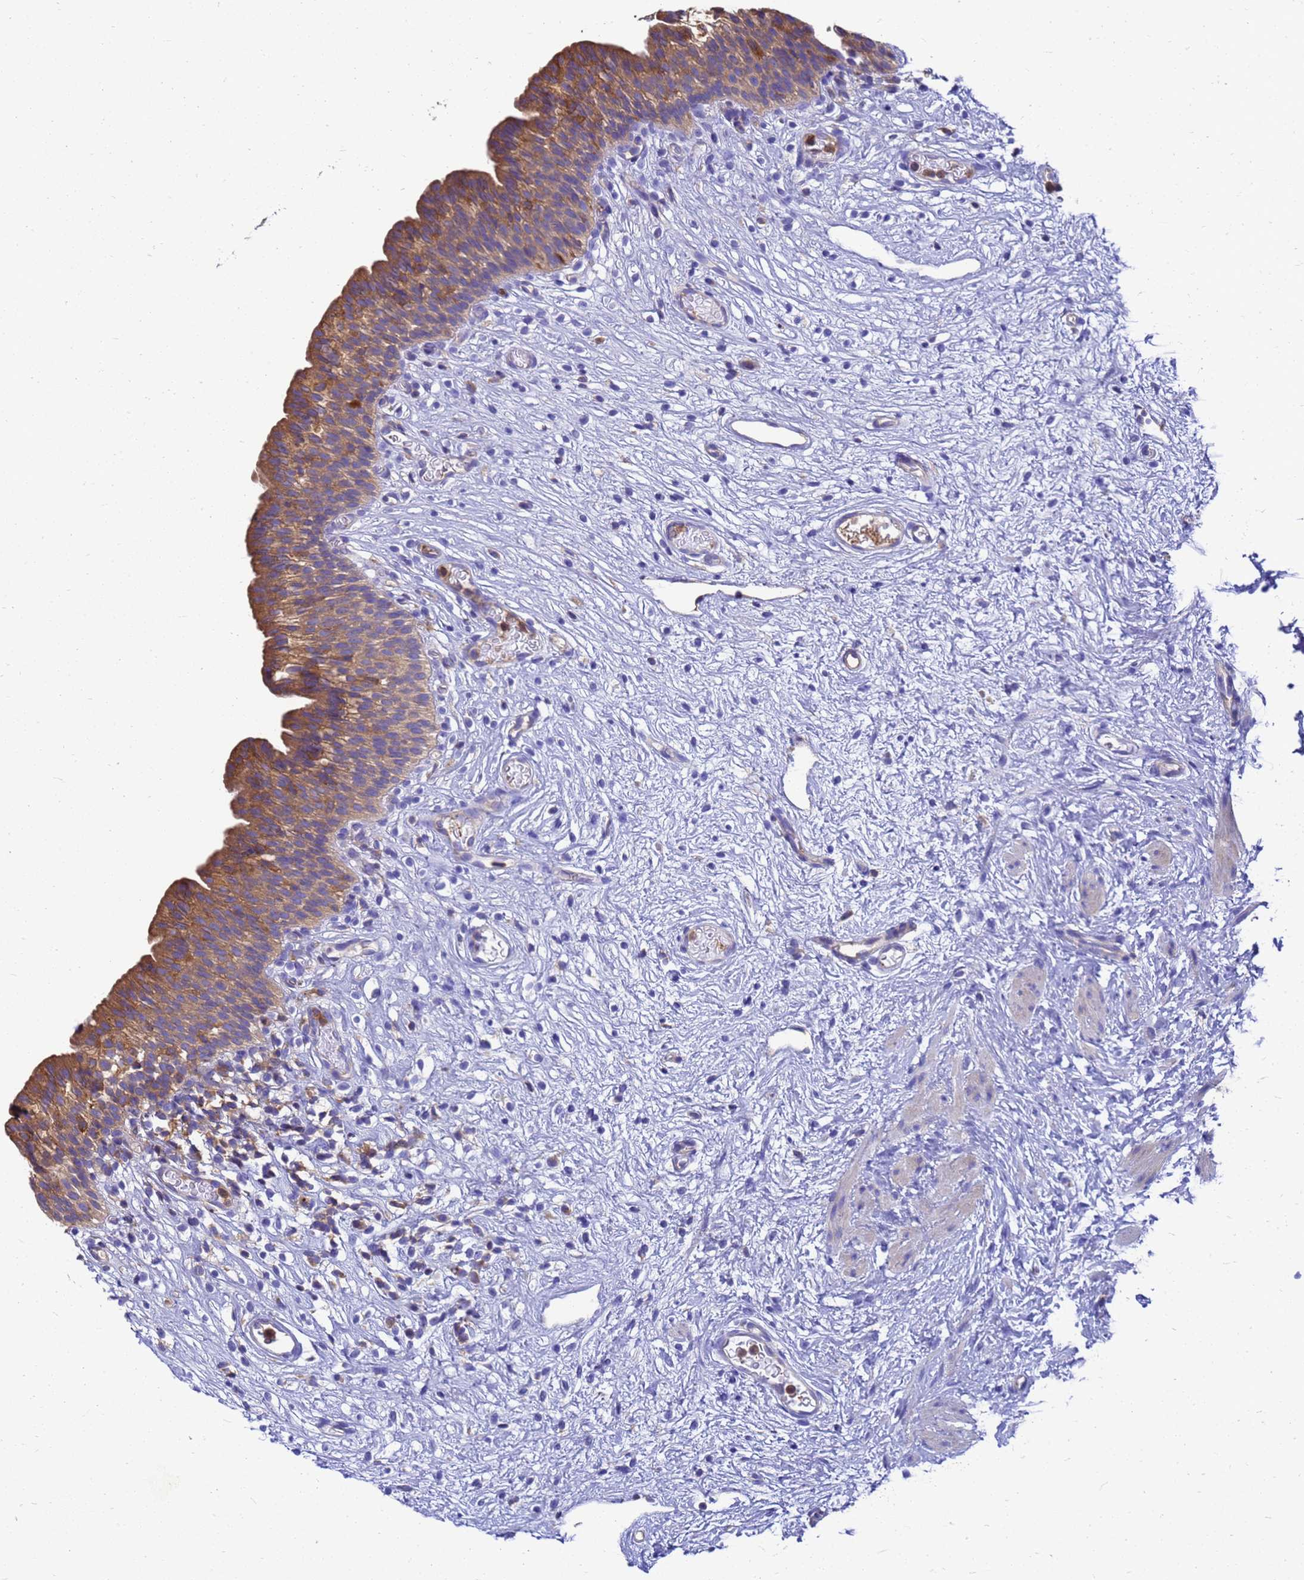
{"staining": {"intensity": "moderate", "quantity": ">75%", "location": "cytoplasmic/membranous"}, "tissue": "urinary bladder", "cell_type": "Urothelial cells", "image_type": "normal", "snomed": [{"axis": "morphology", "description": "Transitional cell carcinoma in-situ"}, {"axis": "topography", "description": "Urinary bladder"}], "caption": "IHC of benign urinary bladder displays medium levels of moderate cytoplasmic/membranous staining in about >75% of urothelial cells.", "gene": "ZNF235", "patient": {"sex": "male", "age": 74}}